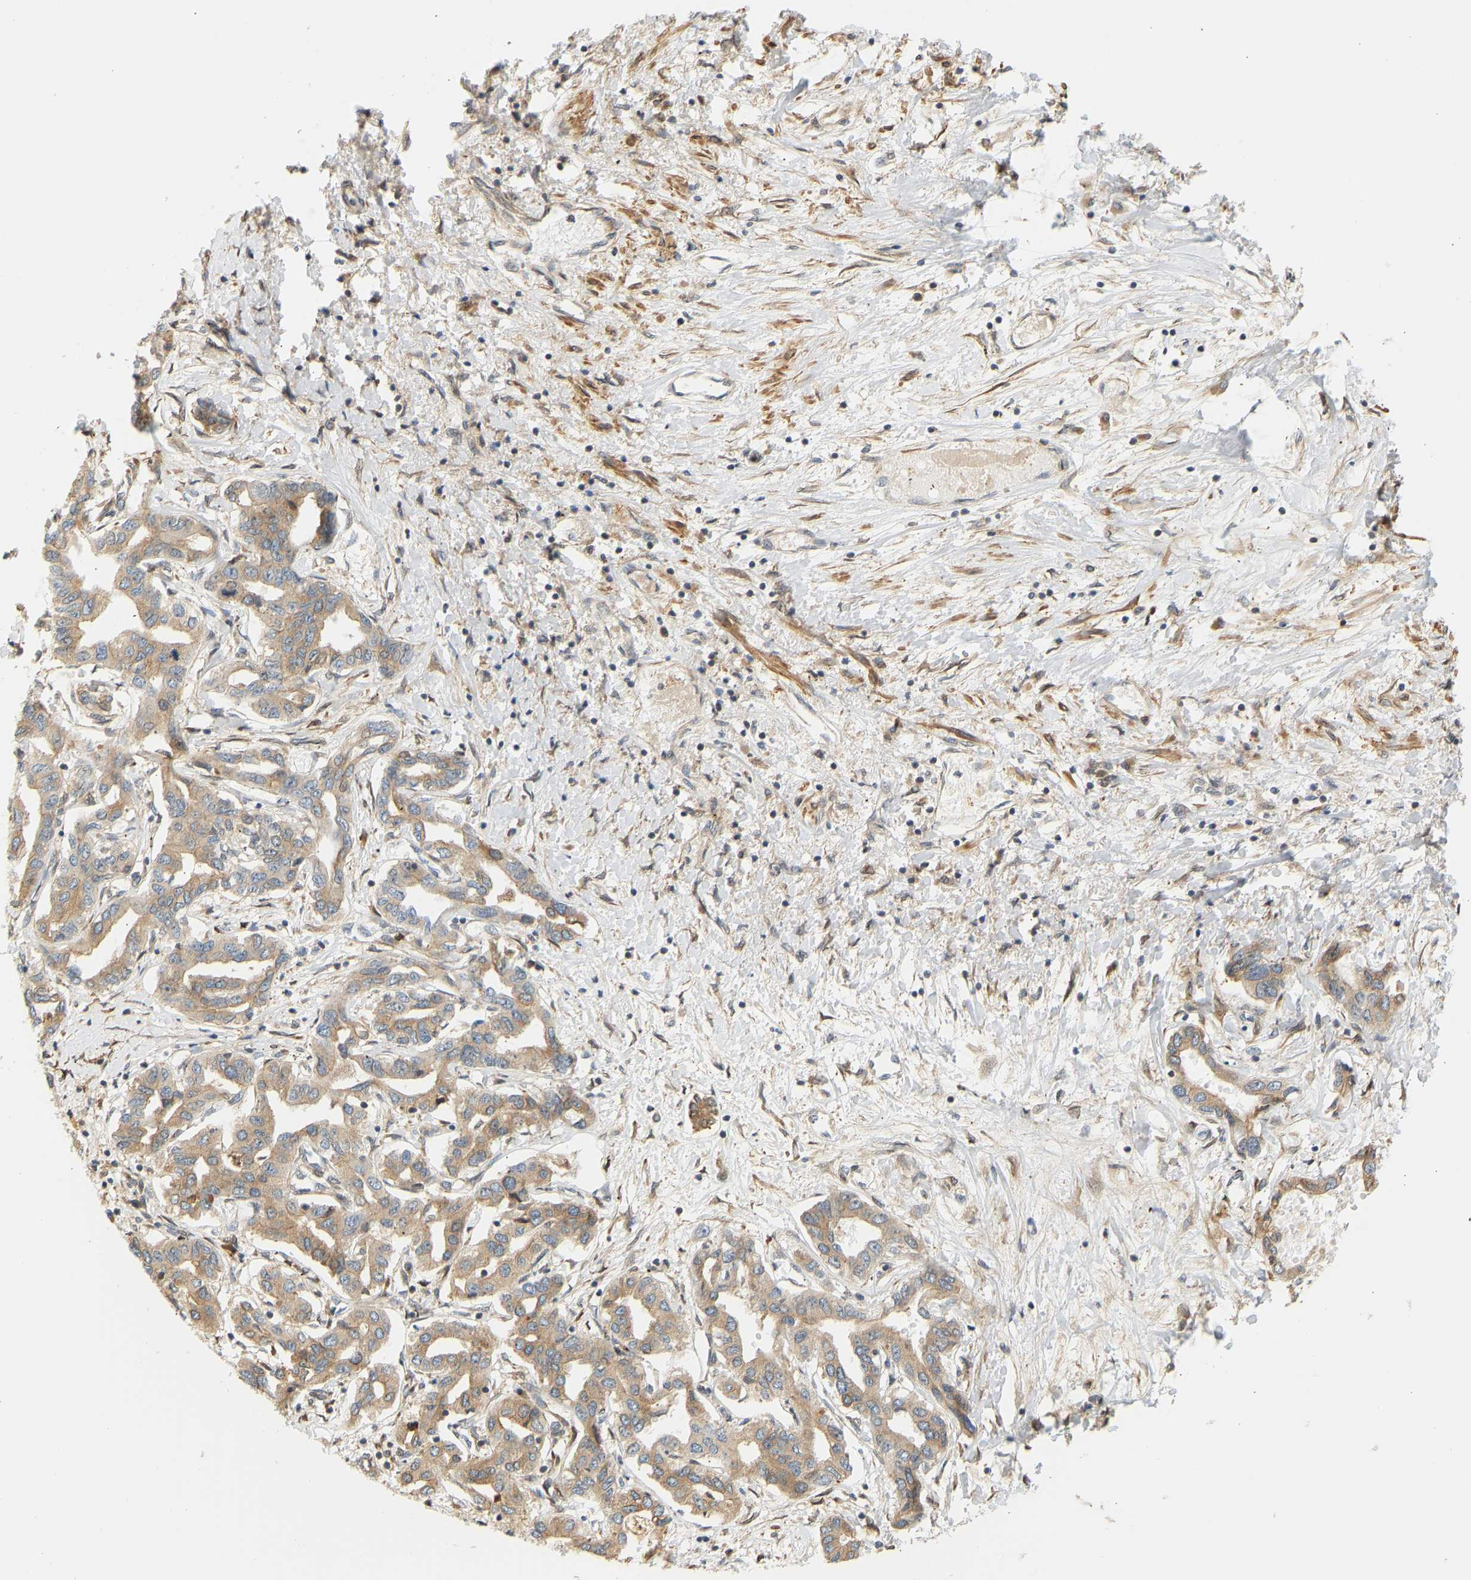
{"staining": {"intensity": "moderate", "quantity": "25%-75%", "location": "cytoplasmic/membranous"}, "tissue": "liver cancer", "cell_type": "Tumor cells", "image_type": "cancer", "snomed": [{"axis": "morphology", "description": "Cholangiocarcinoma"}, {"axis": "topography", "description": "Liver"}], "caption": "Human liver cancer stained with a protein marker reveals moderate staining in tumor cells.", "gene": "CEP57", "patient": {"sex": "male", "age": 59}}